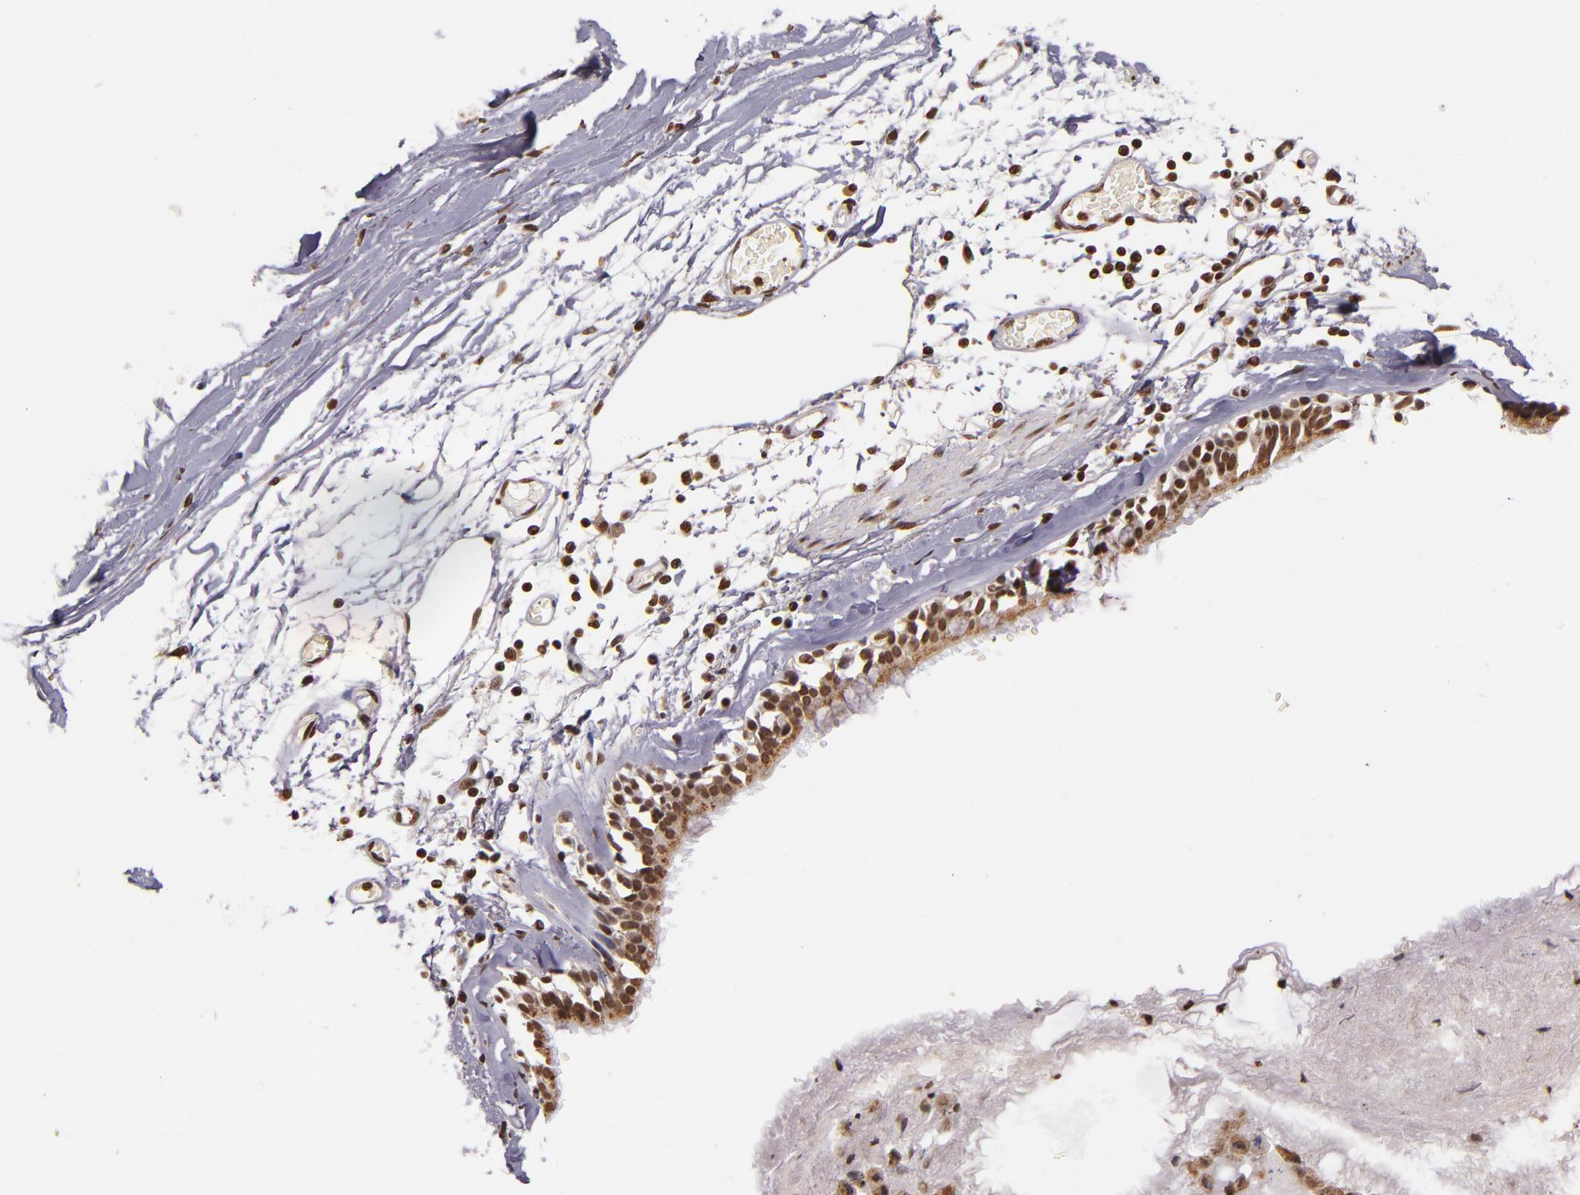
{"staining": {"intensity": "strong", "quantity": ">75%", "location": "nuclear"}, "tissue": "adipose tissue", "cell_type": "Adipocytes", "image_type": "normal", "snomed": [{"axis": "morphology", "description": "Normal tissue, NOS"}, {"axis": "topography", "description": "Bronchus"}, {"axis": "topography", "description": "Lung"}], "caption": "High-power microscopy captured an immunohistochemistry (IHC) micrograph of normal adipose tissue, revealing strong nuclear expression in about >75% of adipocytes. Ihc stains the protein in brown and the nuclei are stained blue.", "gene": "CUL3", "patient": {"sex": "female", "age": 56}}